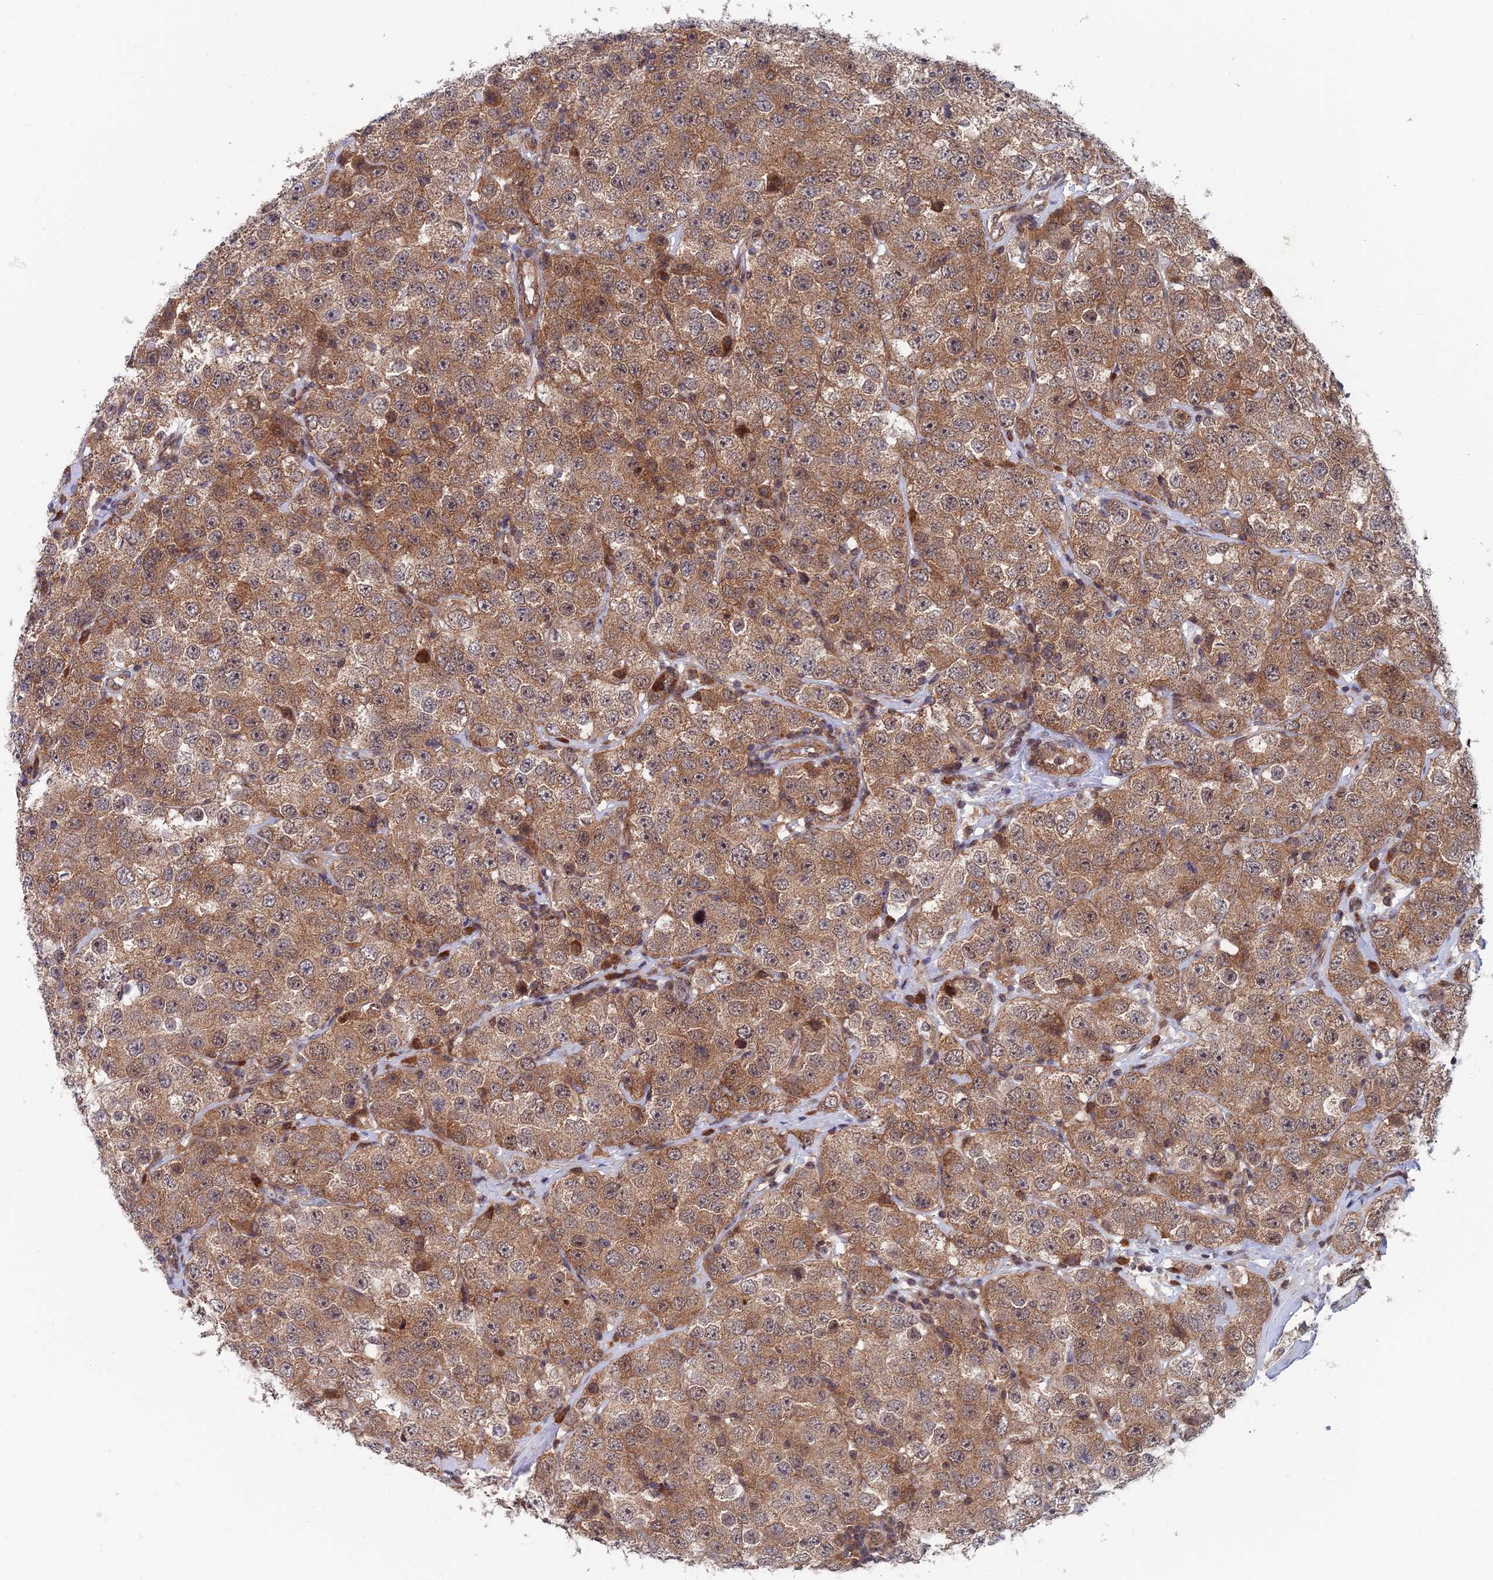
{"staining": {"intensity": "moderate", "quantity": ">75%", "location": "cytoplasmic/membranous,nuclear"}, "tissue": "testis cancer", "cell_type": "Tumor cells", "image_type": "cancer", "snomed": [{"axis": "morphology", "description": "Seminoma, NOS"}, {"axis": "topography", "description": "Testis"}], "caption": "Testis cancer was stained to show a protein in brown. There is medium levels of moderate cytoplasmic/membranous and nuclear expression in about >75% of tumor cells.", "gene": "IGBP1", "patient": {"sex": "male", "age": 28}}